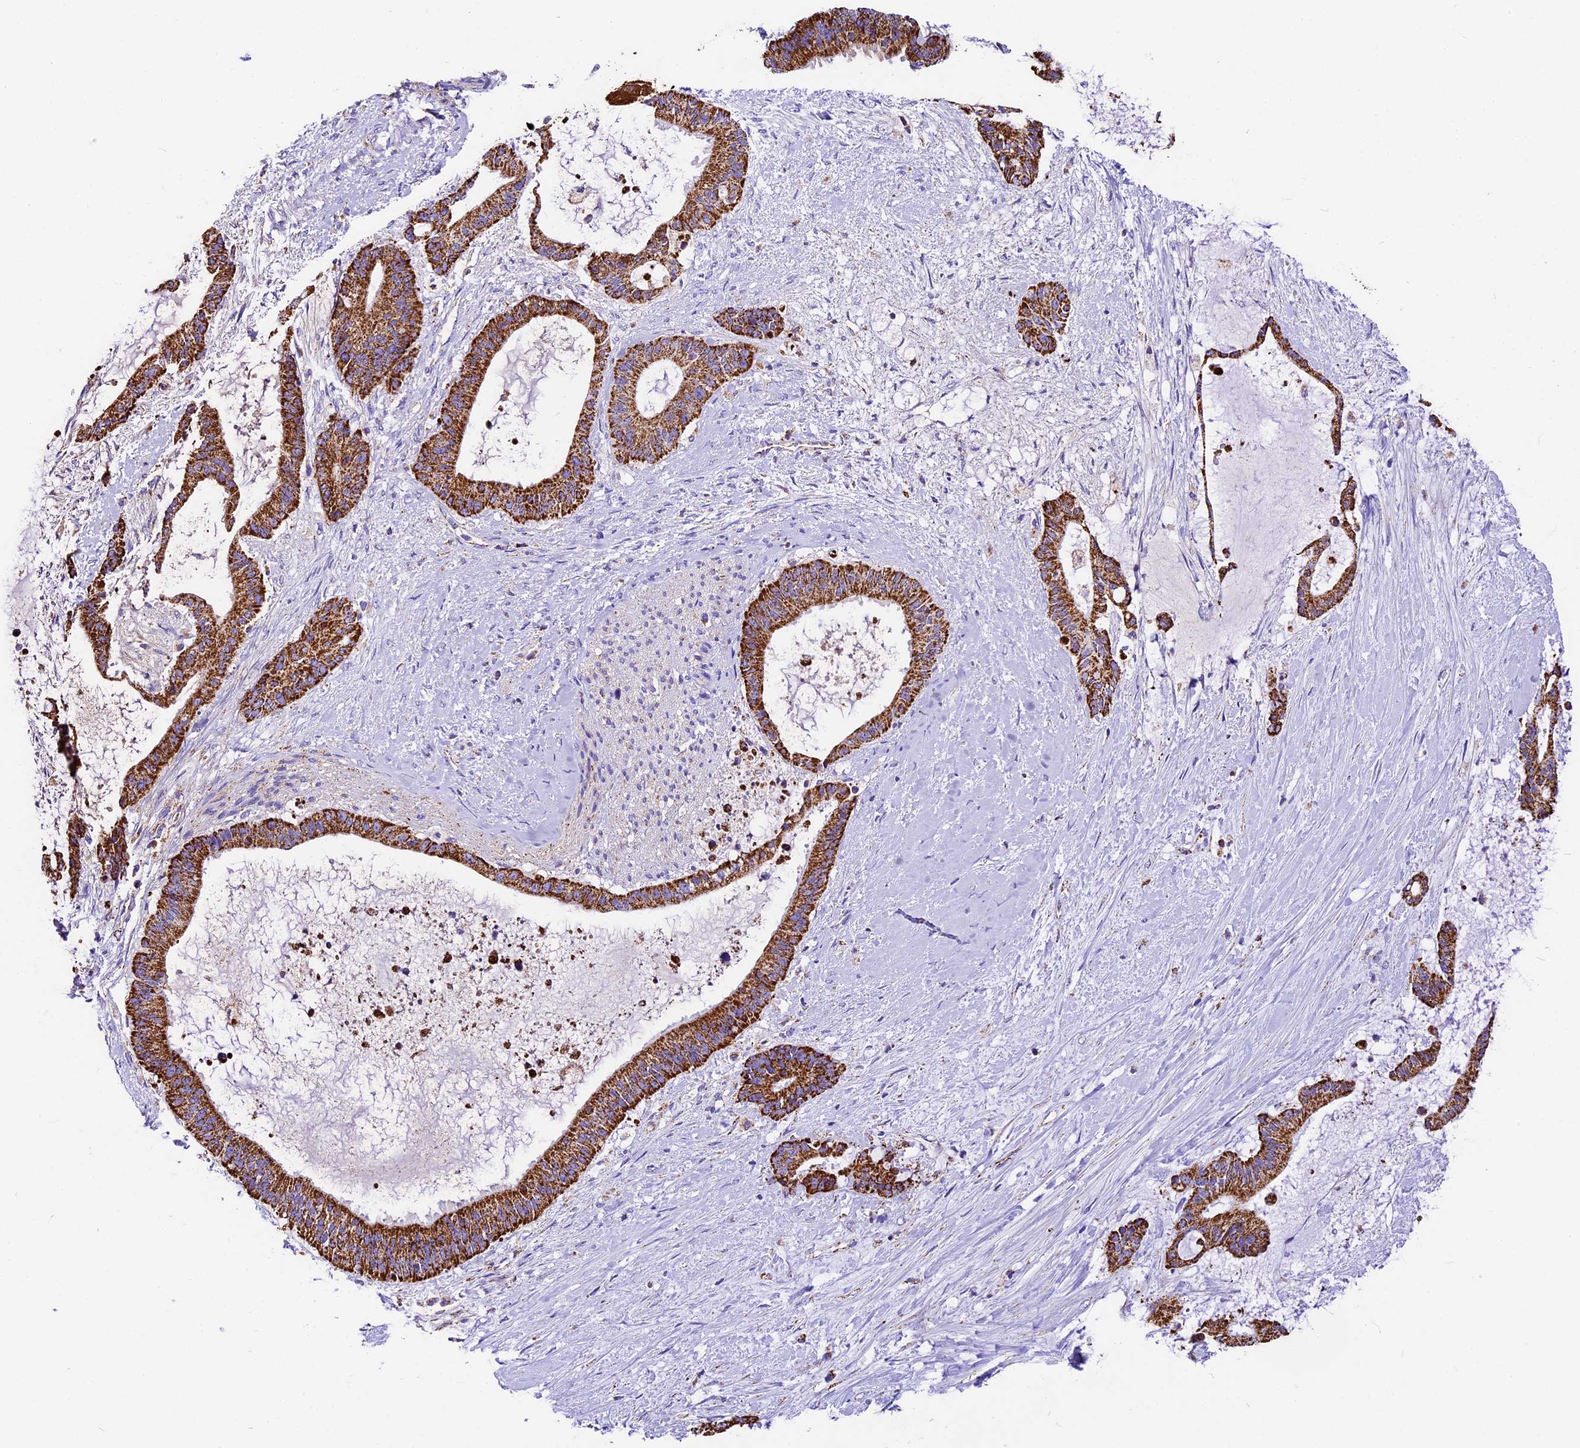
{"staining": {"intensity": "strong", "quantity": ">75%", "location": "cytoplasmic/membranous"}, "tissue": "liver cancer", "cell_type": "Tumor cells", "image_type": "cancer", "snomed": [{"axis": "morphology", "description": "Normal tissue, NOS"}, {"axis": "morphology", "description": "Cholangiocarcinoma"}, {"axis": "topography", "description": "Liver"}, {"axis": "topography", "description": "Peripheral nerve tissue"}], "caption": "Tumor cells reveal high levels of strong cytoplasmic/membranous staining in approximately >75% of cells in human liver cancer.", "gene": "DCAF5", "patient": {"sex": "female", "age": 73}}